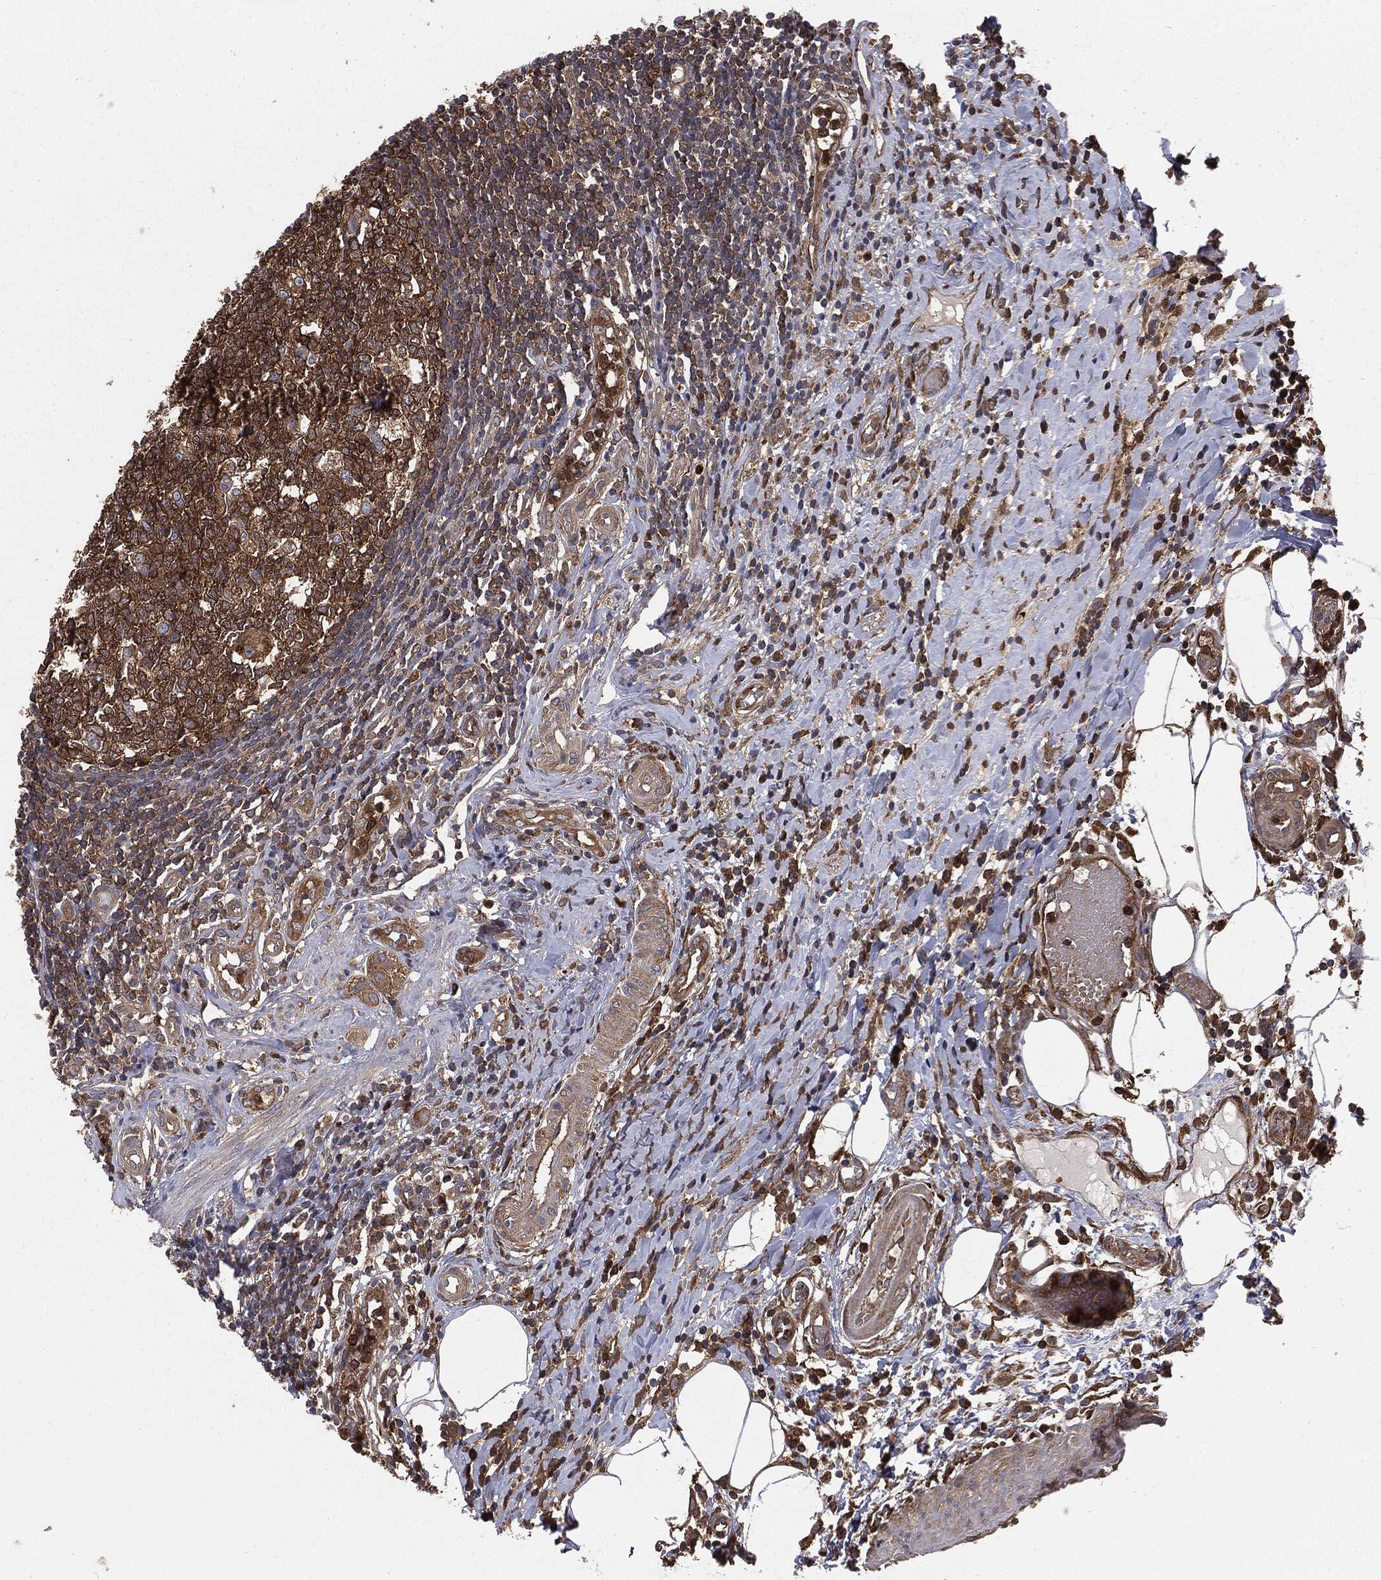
{"staining": {"intensity": "moderate", "quantity": ">75%", "location": "cytoplasmic/membranous"}, "tissue": "appendix", "cell_type": "Glandular cells", "image_type": "normal", "snomed": [{"axis": "morphology", "description": "Normal tissue, NOS"}, {"axis": "morphology", "description": "Inflammation, NOS"}, {"axis": "topography", "description": "Appendix"}], "caption": "Immunohistochemistry (IHC) image of unremarkable human appendix stained for a protein (brown), which exhibits medium levels of moderate cytoplasmic/membranous positivity in approximately >75% of glandular cells.", "gene": "GNB5", "patient": {"sex": "male", "age": 16}}